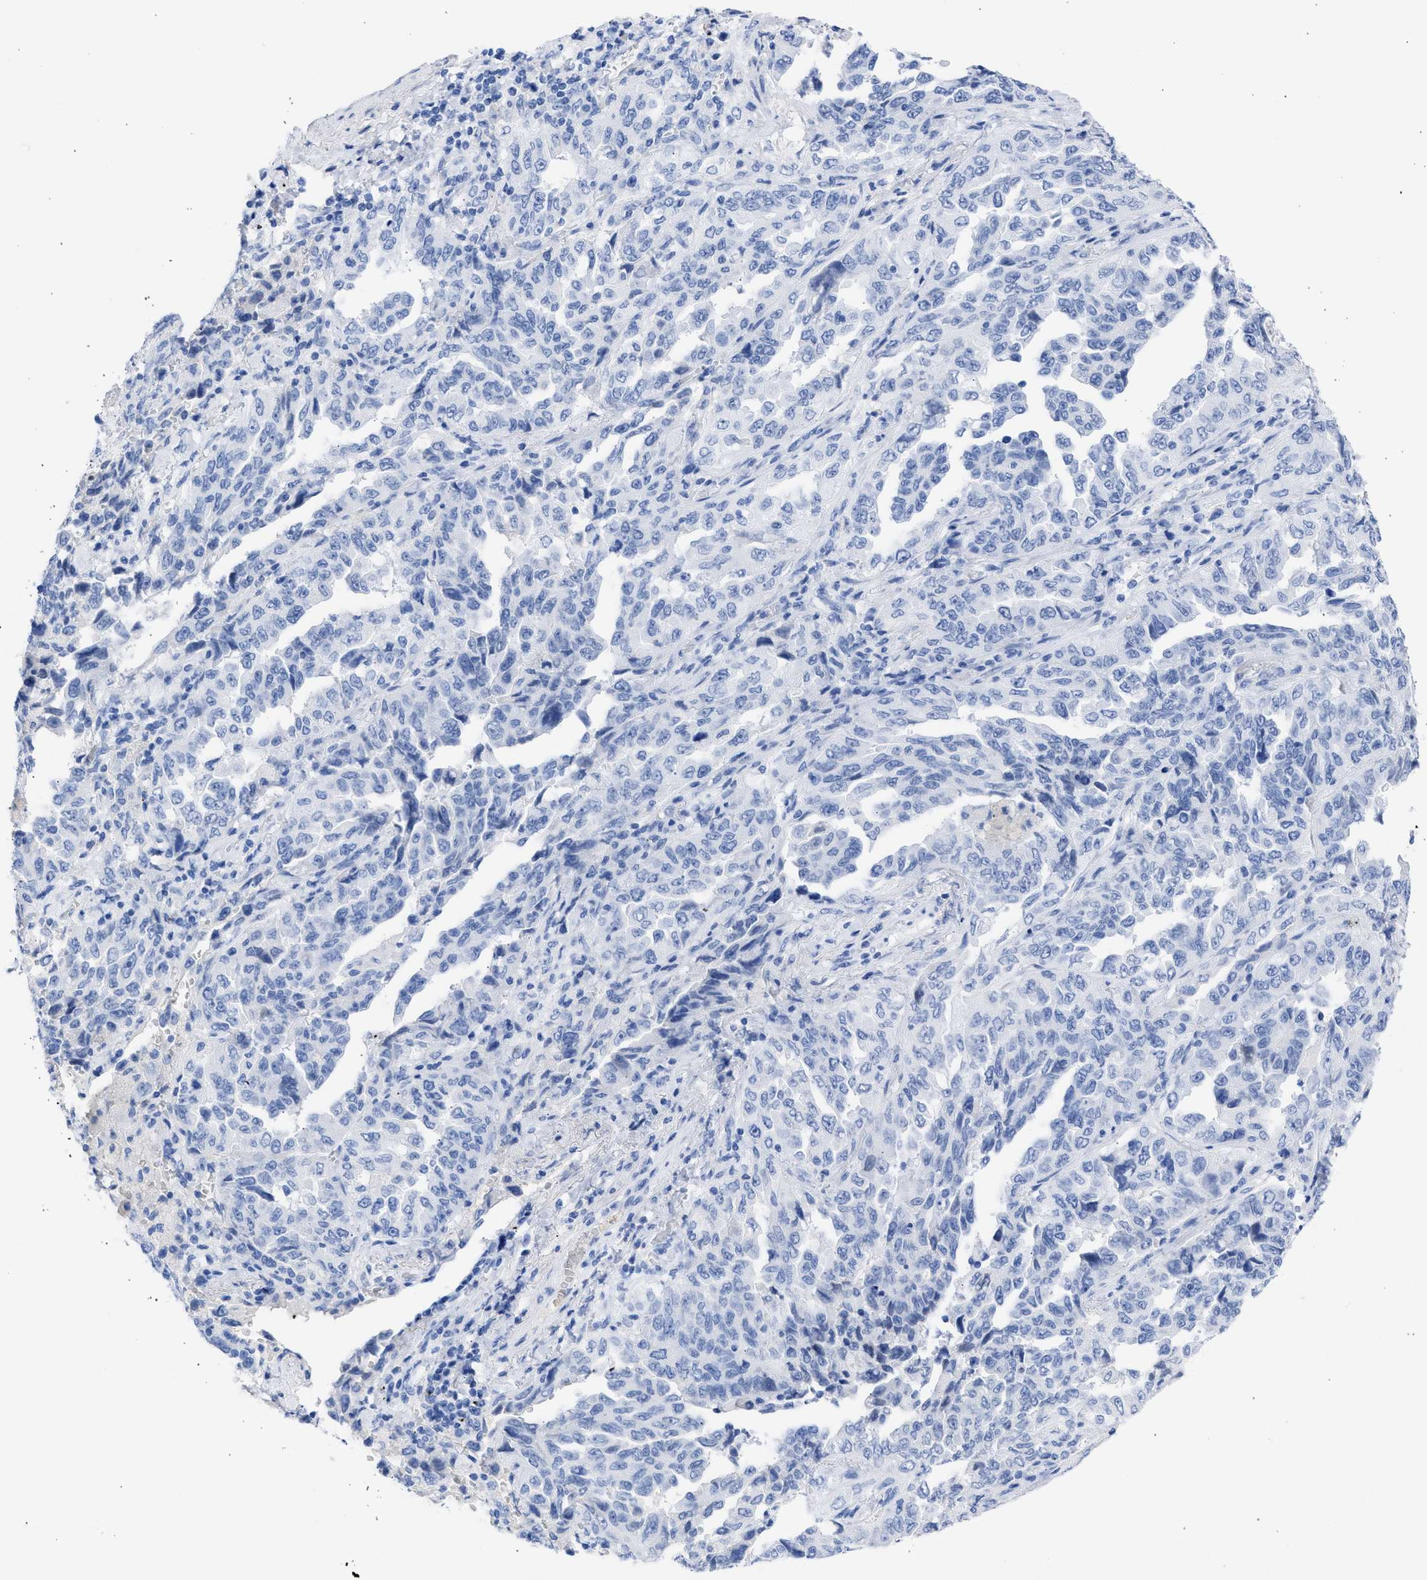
{"staining": {"intensity": "negative", "quantity": "none", "location": "none"}, "tissue": "lung cancer", "cell_type": "Tumor cells", "image_type": "cancer", "snomed": [{"axis": "morphology", "description": "Adenocarcinoma, NOS"}, {"axis": "topography", "description": "Lung"}], "caption": "Tumor cells show no significant expression in lung adenocarcinoma.", "gene": "RSPH1", "patient": {"sex": "female", "age": 51}}